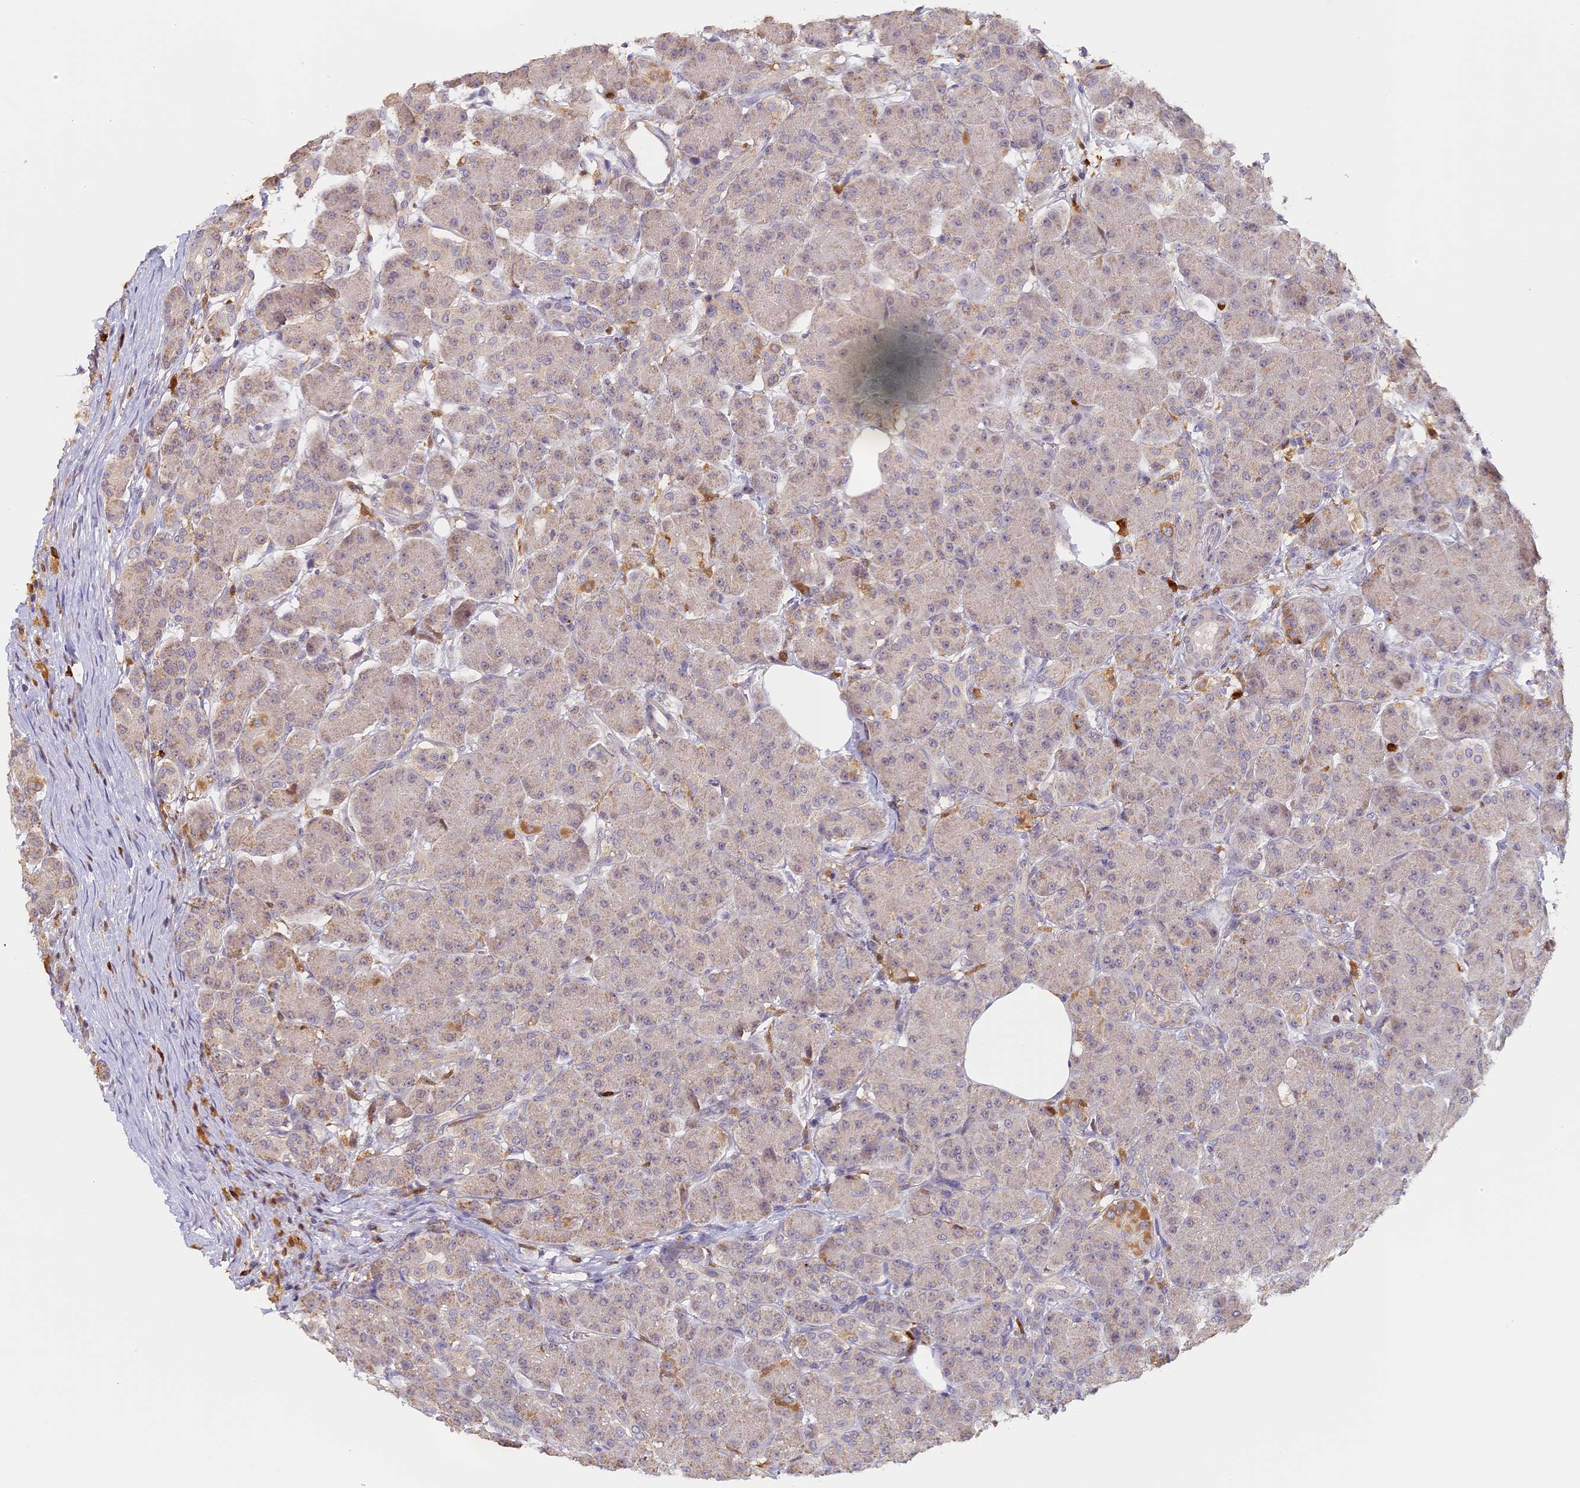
{"staining": {"intensity": "weak", "quantity": "25%-75%", "location": "cytoplasmic/membranous"}, "tissue": "pancreas", "cell_type": "Exocrine glandular cells", "image_type": "normal", "snomed": [{"axis": "morphology", "description": "Normal tissue, NOS"}, {"axis": "topography", "description": "Pancreas"}], "caption": "Human pancreas stained for a protein (brown) reveals weak cytoplasmic/membranous positive positivity in approximately 25%-75% of exocrine glandular cells.", "gene": "NCF4", "patient": {"sex": "male", "age": 63}}